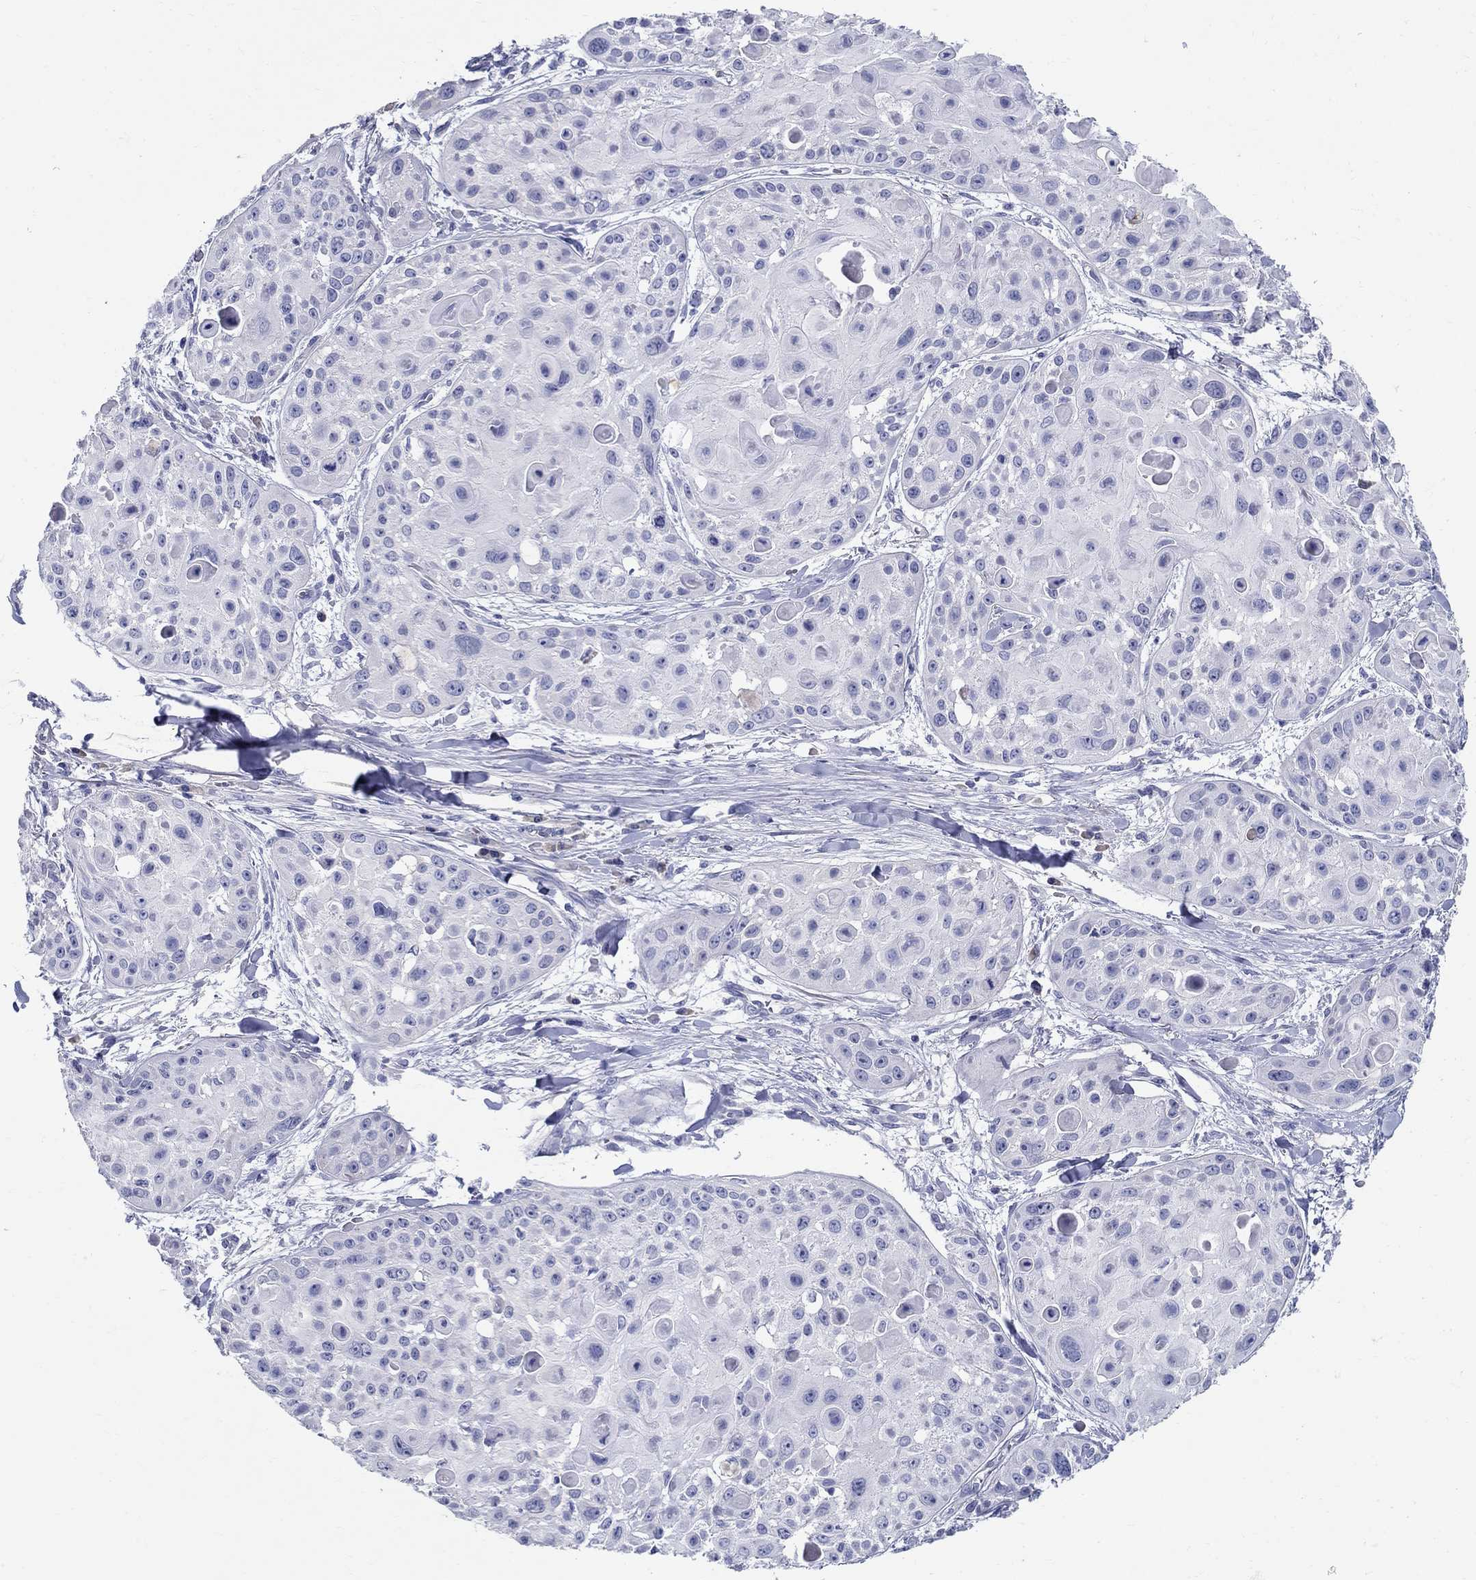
{"staining": {"intensity": "negative", "quantity": "none", "location": "none"}, "tissue": "skin cancer", "cell_type": "Tumor cells", "image_type": "cancer", "snomed": [{"axis": "morphology", "description": "Squamous cell carcinoma, NOS"}, {"axis": "topography", "description": "Skin"}, {"axis": "topography", "description": "Anal"}], "caption": "Micrograph shows no protein expression in tumor cells of skin squamous cell carcinoma tissue.", "gene": "CRYGD", "patient": {"sex": "female", "age": 75}}